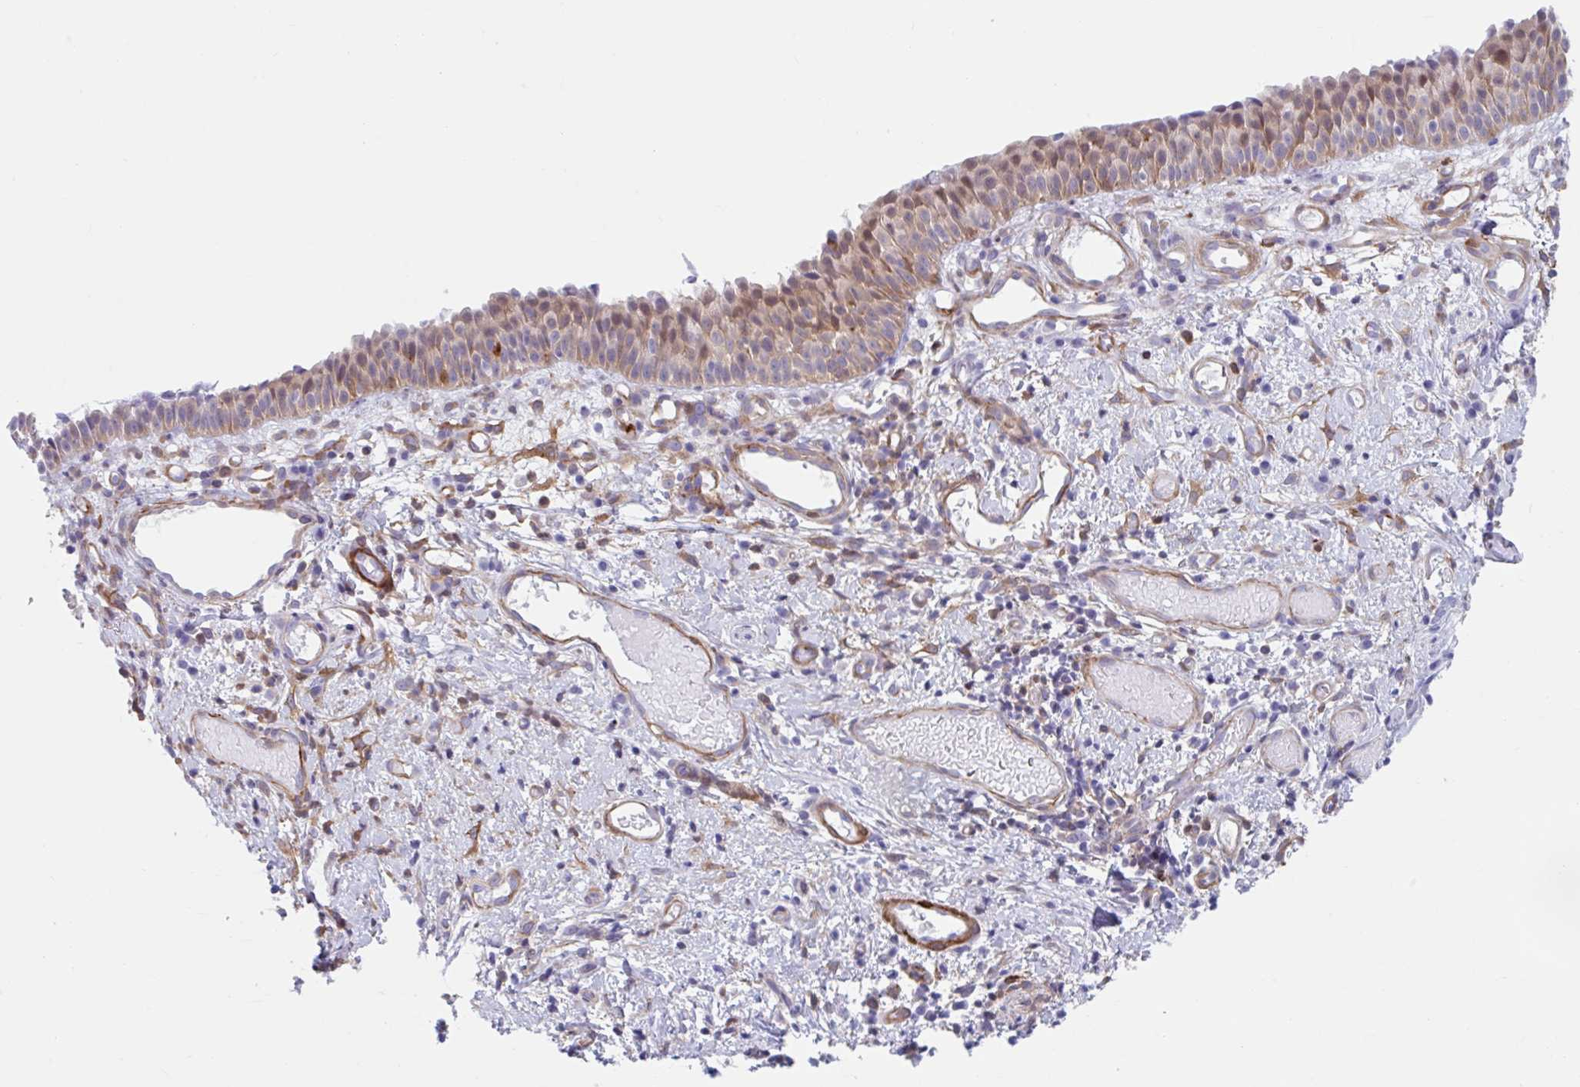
{"staining": {"intensity": "moderate", "quantity": "<25%", "location": "cytoplasmic/membranous"}, "tissue": "nasopharynx", "cell_type": "Respiratory epithelial cells", "image_type": "normal", "snomed": [{"axis": "morphology", "description": "Normal tissue, NOS"}, {"axis": "morphology", "description": "Inflammation, NOS"}, {"axis": "topography", "description": "Nasopharynx"}], "caption": "This image exhibits benign nasopharynx stained with immunohistochemistry (IHC) to label a protein in brown. The cytoplasmic/membranous of respiratory epithelial cells show moderate positivity for the protein. Nuclei are counter-stained blue.", "gene": "EFHD1", "patient": {"sex": "male", "age": 54}}